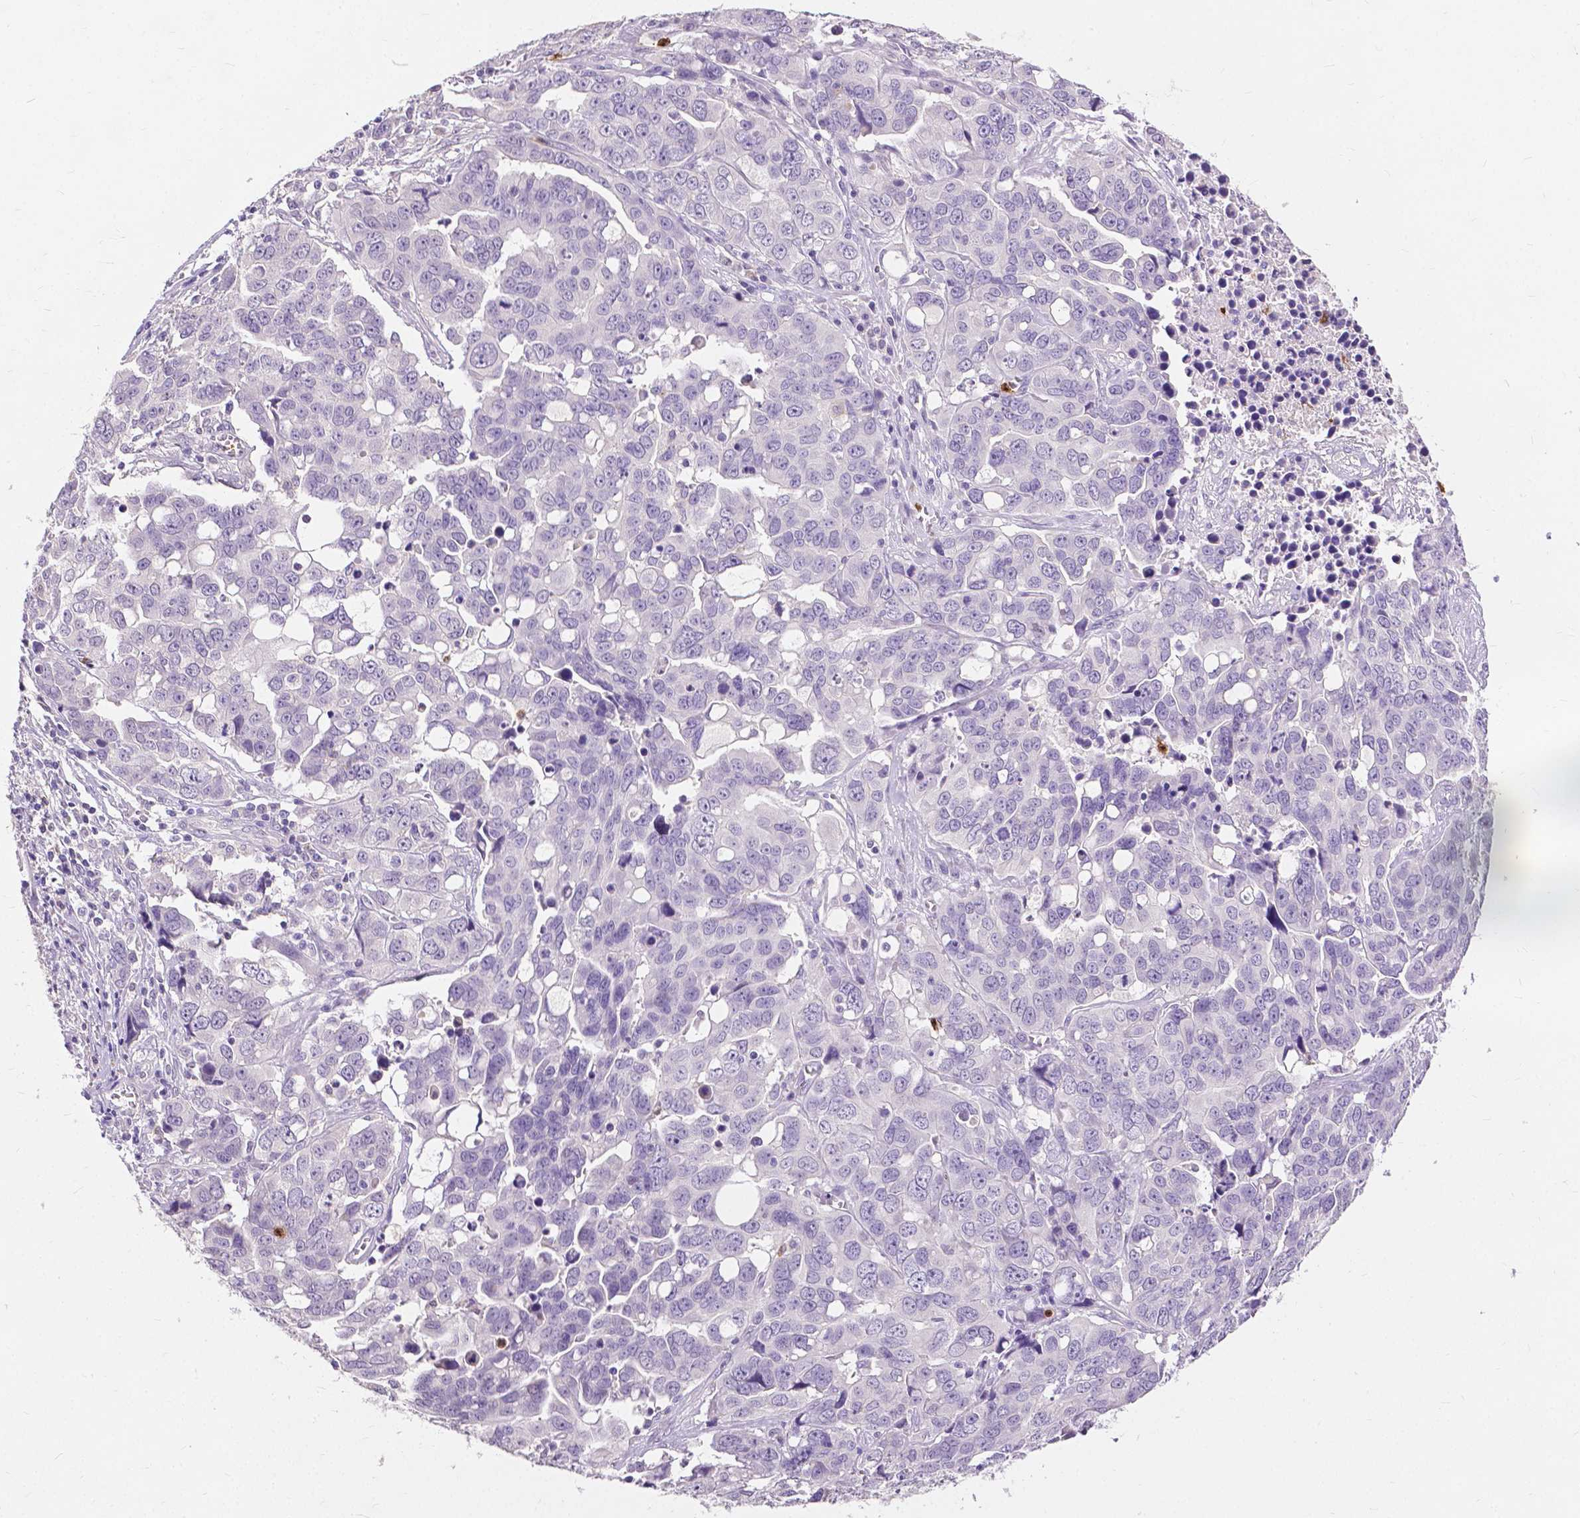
{"staining": {"intensity": "negative", "quantity": "none", "location": "none"}, "tissue": "ovarian cancer", "cell_type": "Tumor cells", "image_type": "cancer", "snomed": [{"axis": "morphology", "description": "Carcinoma, endometroid"}, {"axis": "topography", "description": "Ovary"}], "caption": "A high-resolution histopathology image shows IHC staining of endometroid carcinoma (ovarian), which shows no significant expression in tumor cells. Nuclei are stained in blue.", "gene": "CXCR2", "patient": {"sex": "female", "age": 78}}